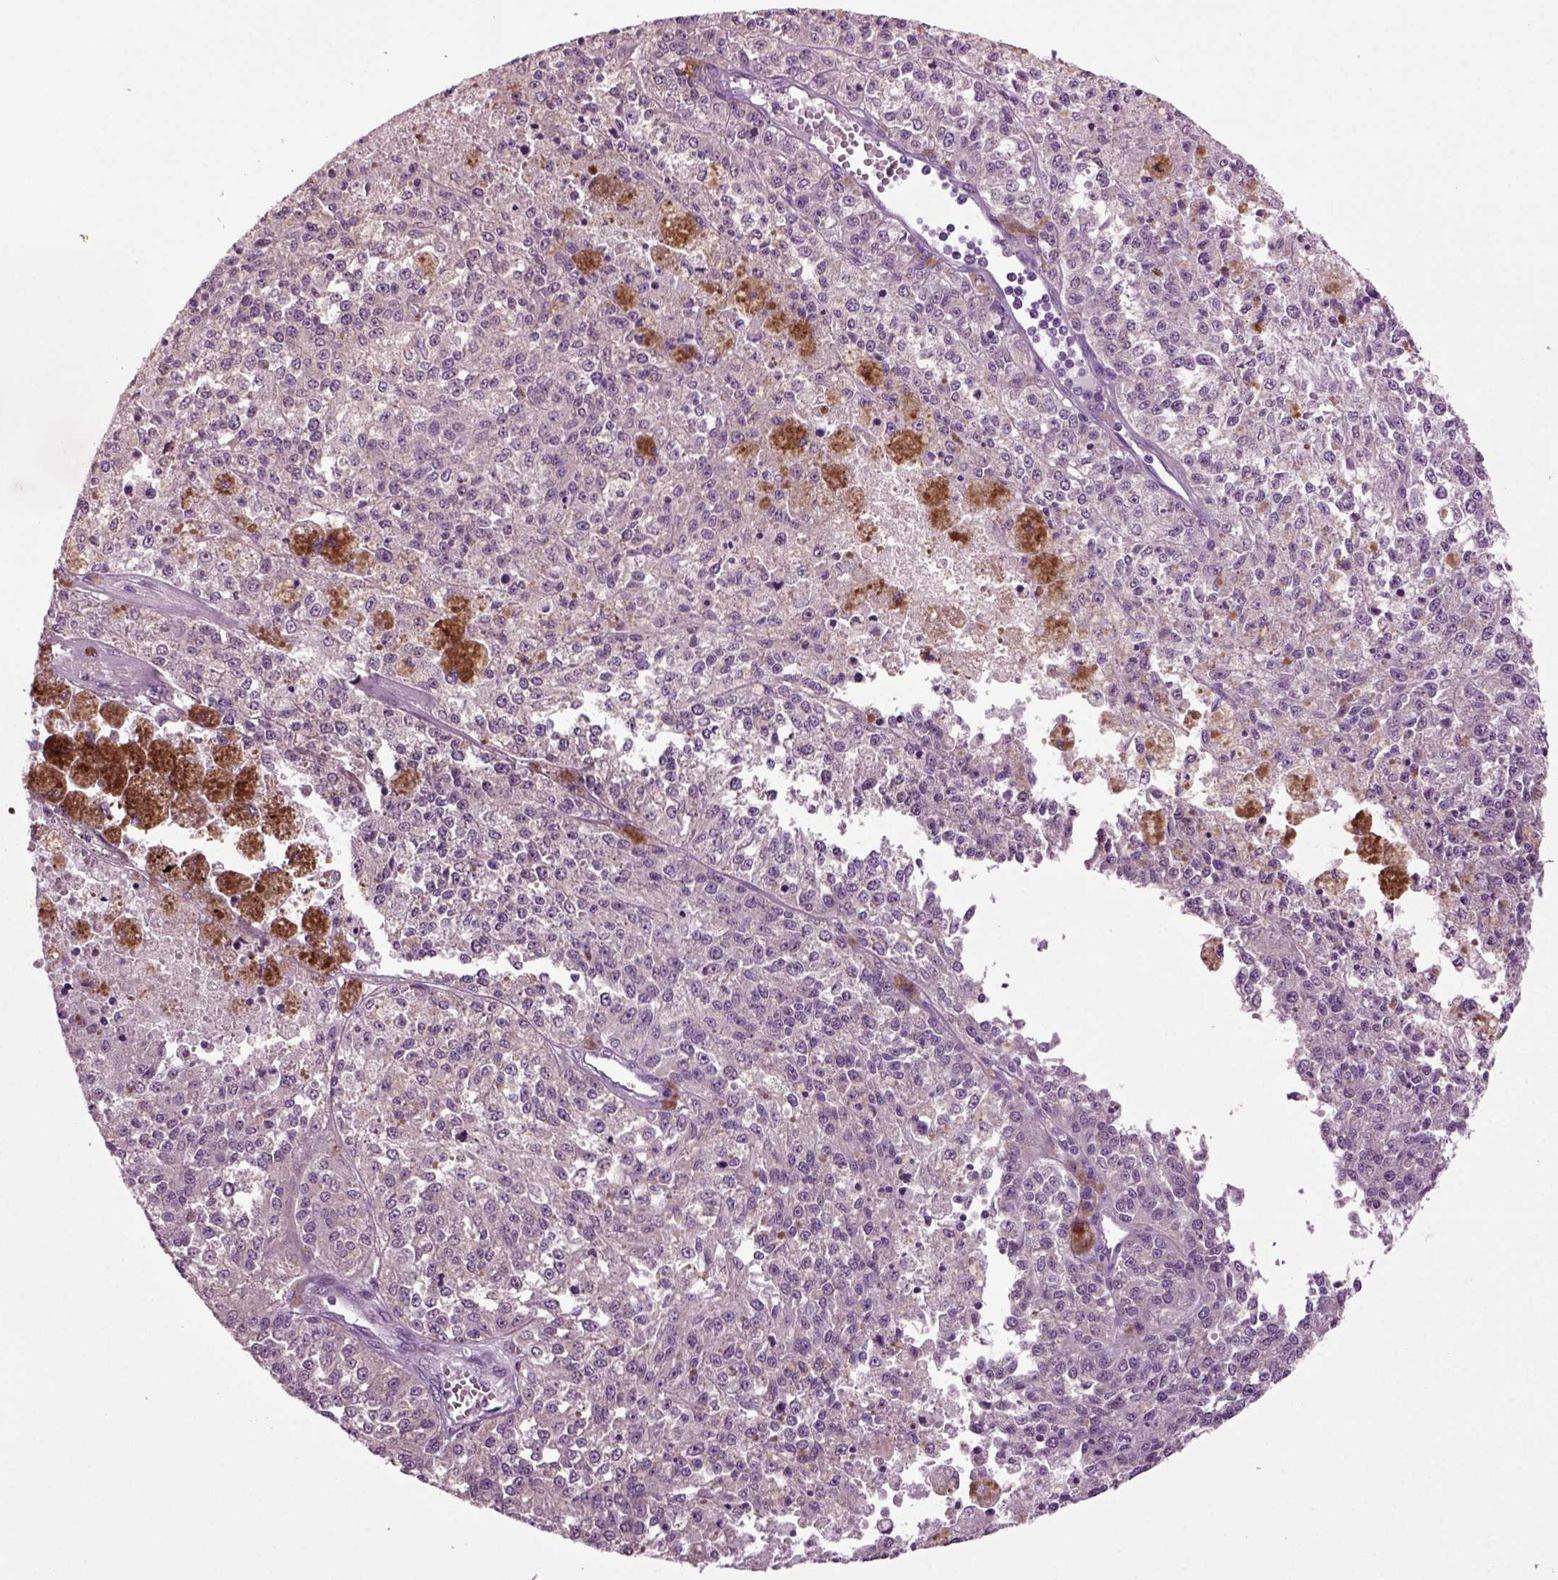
{"staining": {"intensity": "negative", "quantity": "none", "location": "none"}, "tissue": "melanoma", "cell_type": "Tumor cells", "image_type": "cancer", "snomed": [{"axis": "morphology", "description": "Malignant melanoma, Metastatic site"}, {"axis": "topography", "description": "Lymph node"}], "caption": "This photomicrograph is of malignant melanoma (metastatic site) stained with immunohistochemistry (IHC) to label a protein in brown with the nuclei are counter-stained blue. There is no expression in tumor cells.", "gene": "PLCH2", "patient": {"sex": "female", "age": 64}}